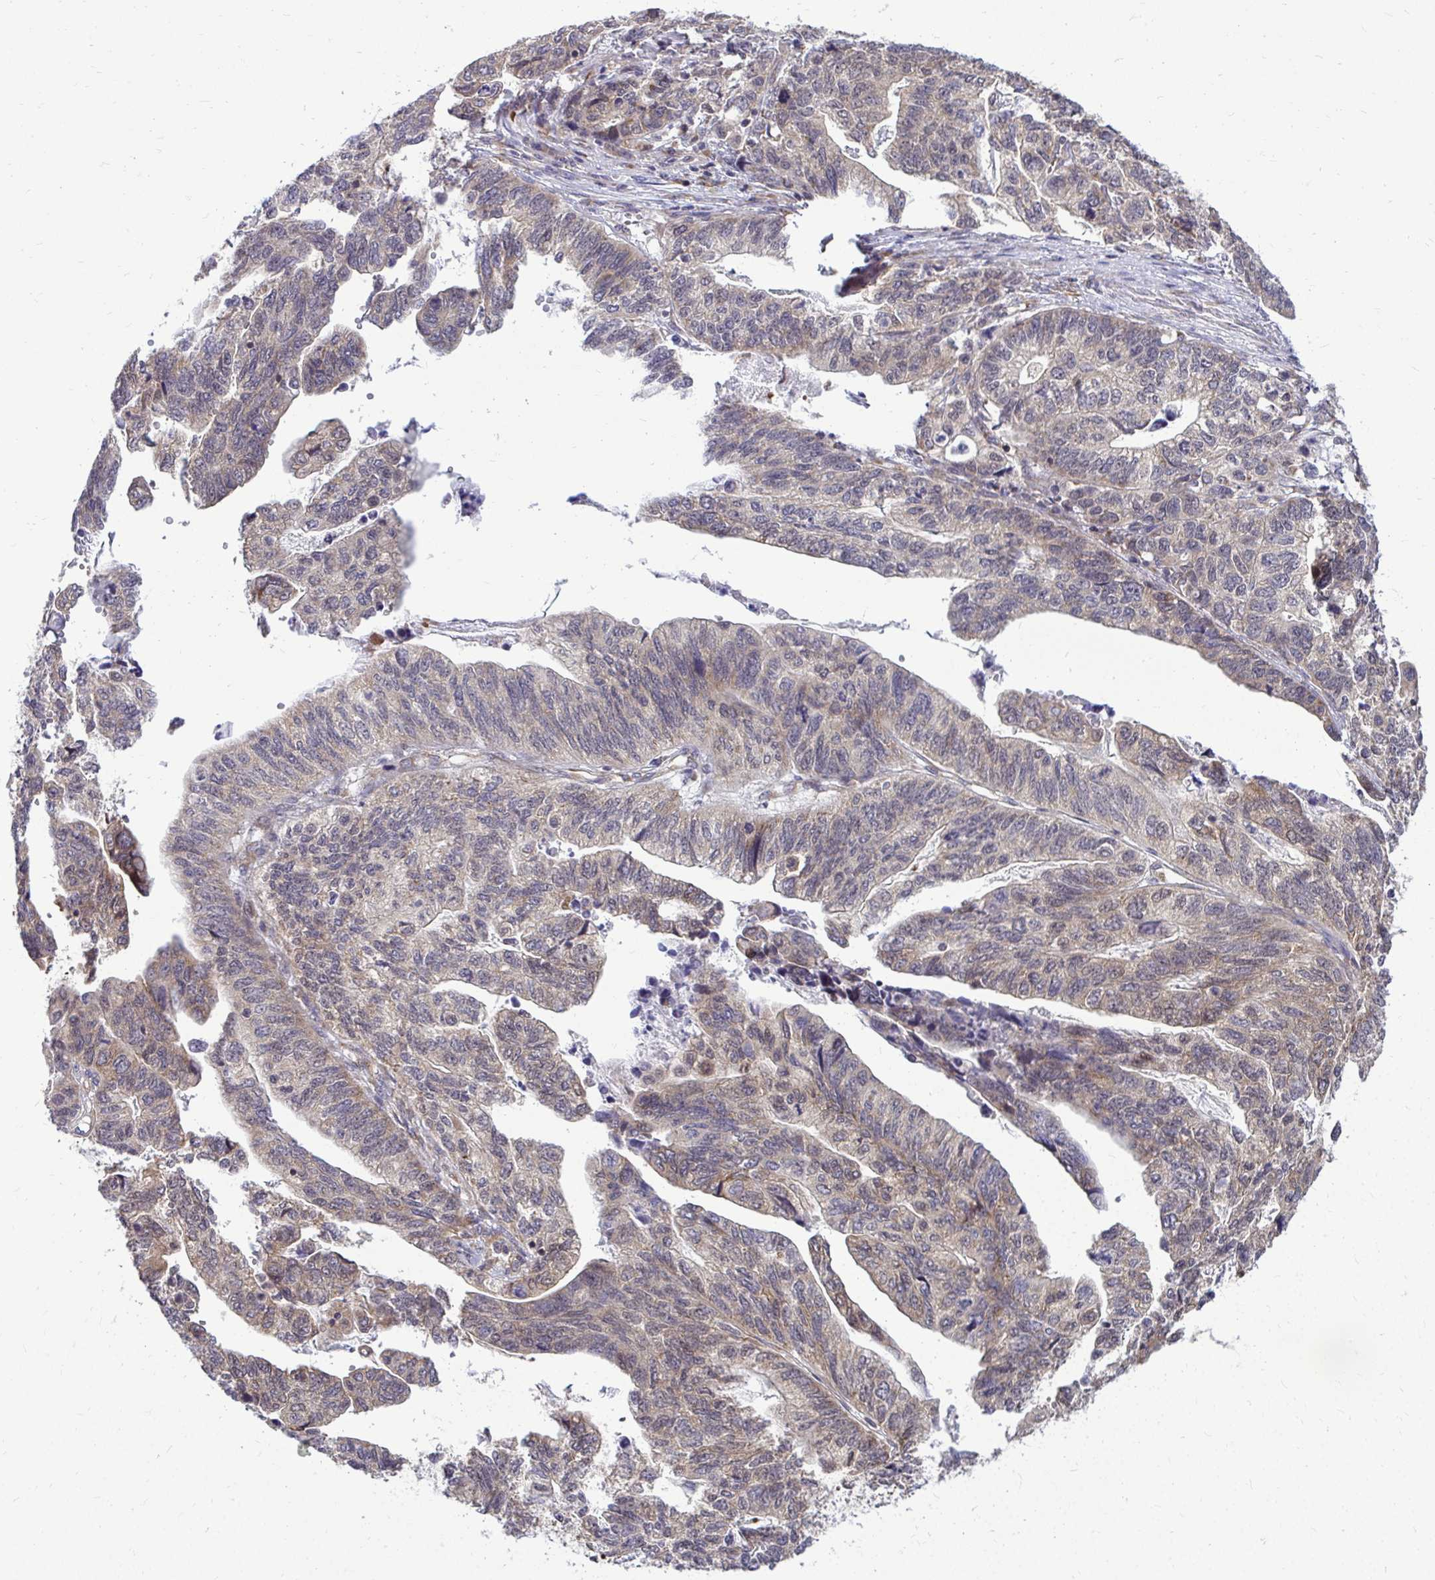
{"staining": {"intensity": "weak", "quantity": "25%-75%", "location": "cytoplasmic/membranous"}, "tissue": "stomach cancer", "cell_type": "Tumor cells", "image_type": "cancer", "snomed": [{"axis": "morphology", "description": "Adenocarcinoma, NOS"}, {"axis": "topography", "description": "Stomach, upper"}], "caption": "Immunohistochemistry (DAB) staining of stomach cancer (adenocarcinoma) reveals weak cytoplasmic/membranous protein staining in about 25%-75% of tumor cells.", "gene": "FMR1", "patient": {"sex": "female", "age": 67}}